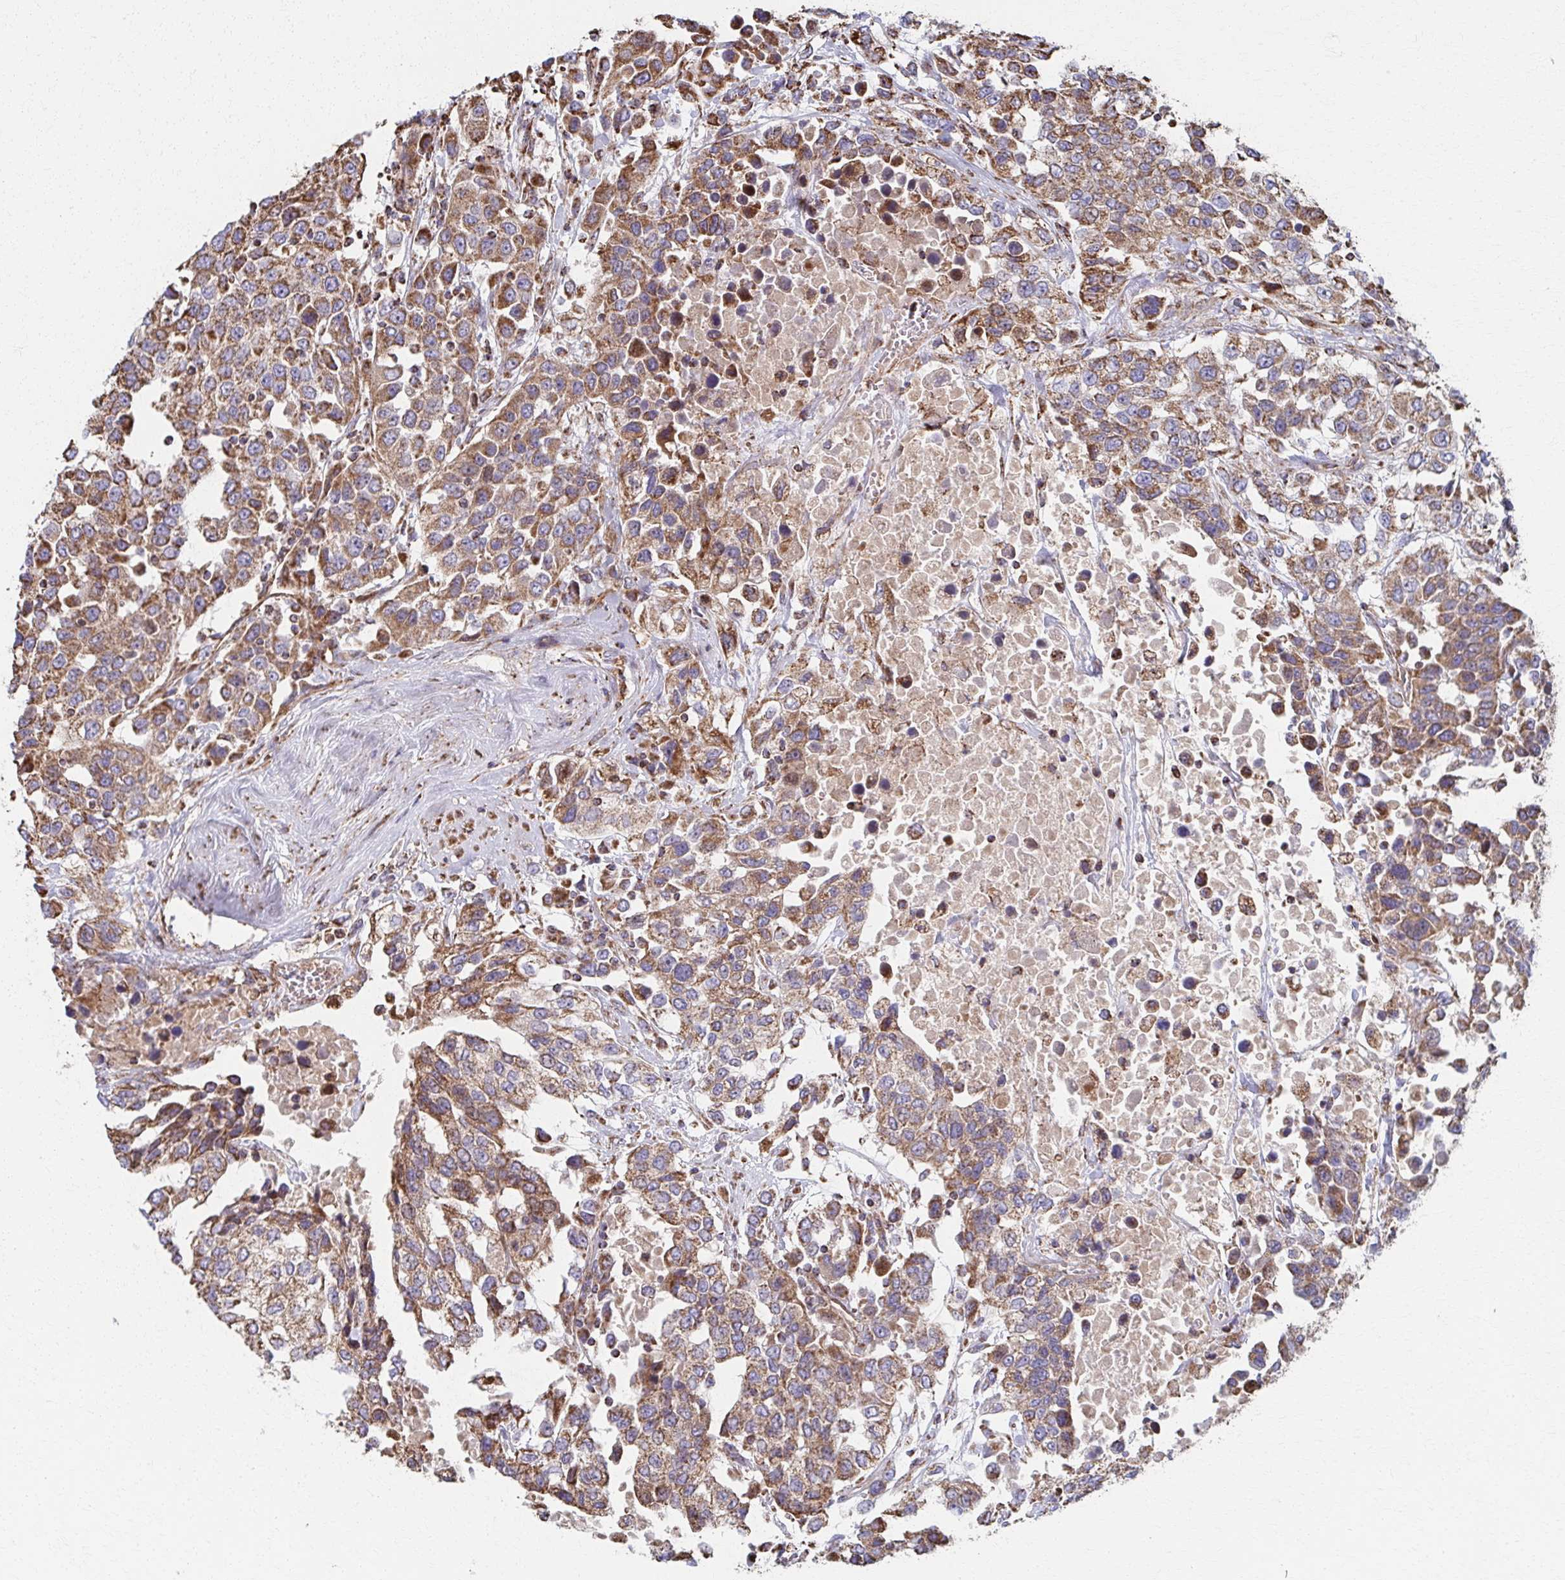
{"staining": {"intensity": "moderate", "quantity": ">75%", "location": "cytoplasmic/membranous"}, "tissue": "urothelial cancer", "cell_type": "Tumor cells", "image_type": "cancer", "snomed": [{"axis": "morphology", "description": "Urothelial carcinoma, High grade"}, {"axis": "topography", "description": "Urinary bladder"}], "caption": "DAB (3,3'-diaminobenzidine) immunohistochemical staining of human urothelial cancer demonstrates moderate cytoplasmic/membranous protein staining in about >75% of tumor cells.", "gene": "SAT1", "patient": {"sex": "female", "age": 80}}